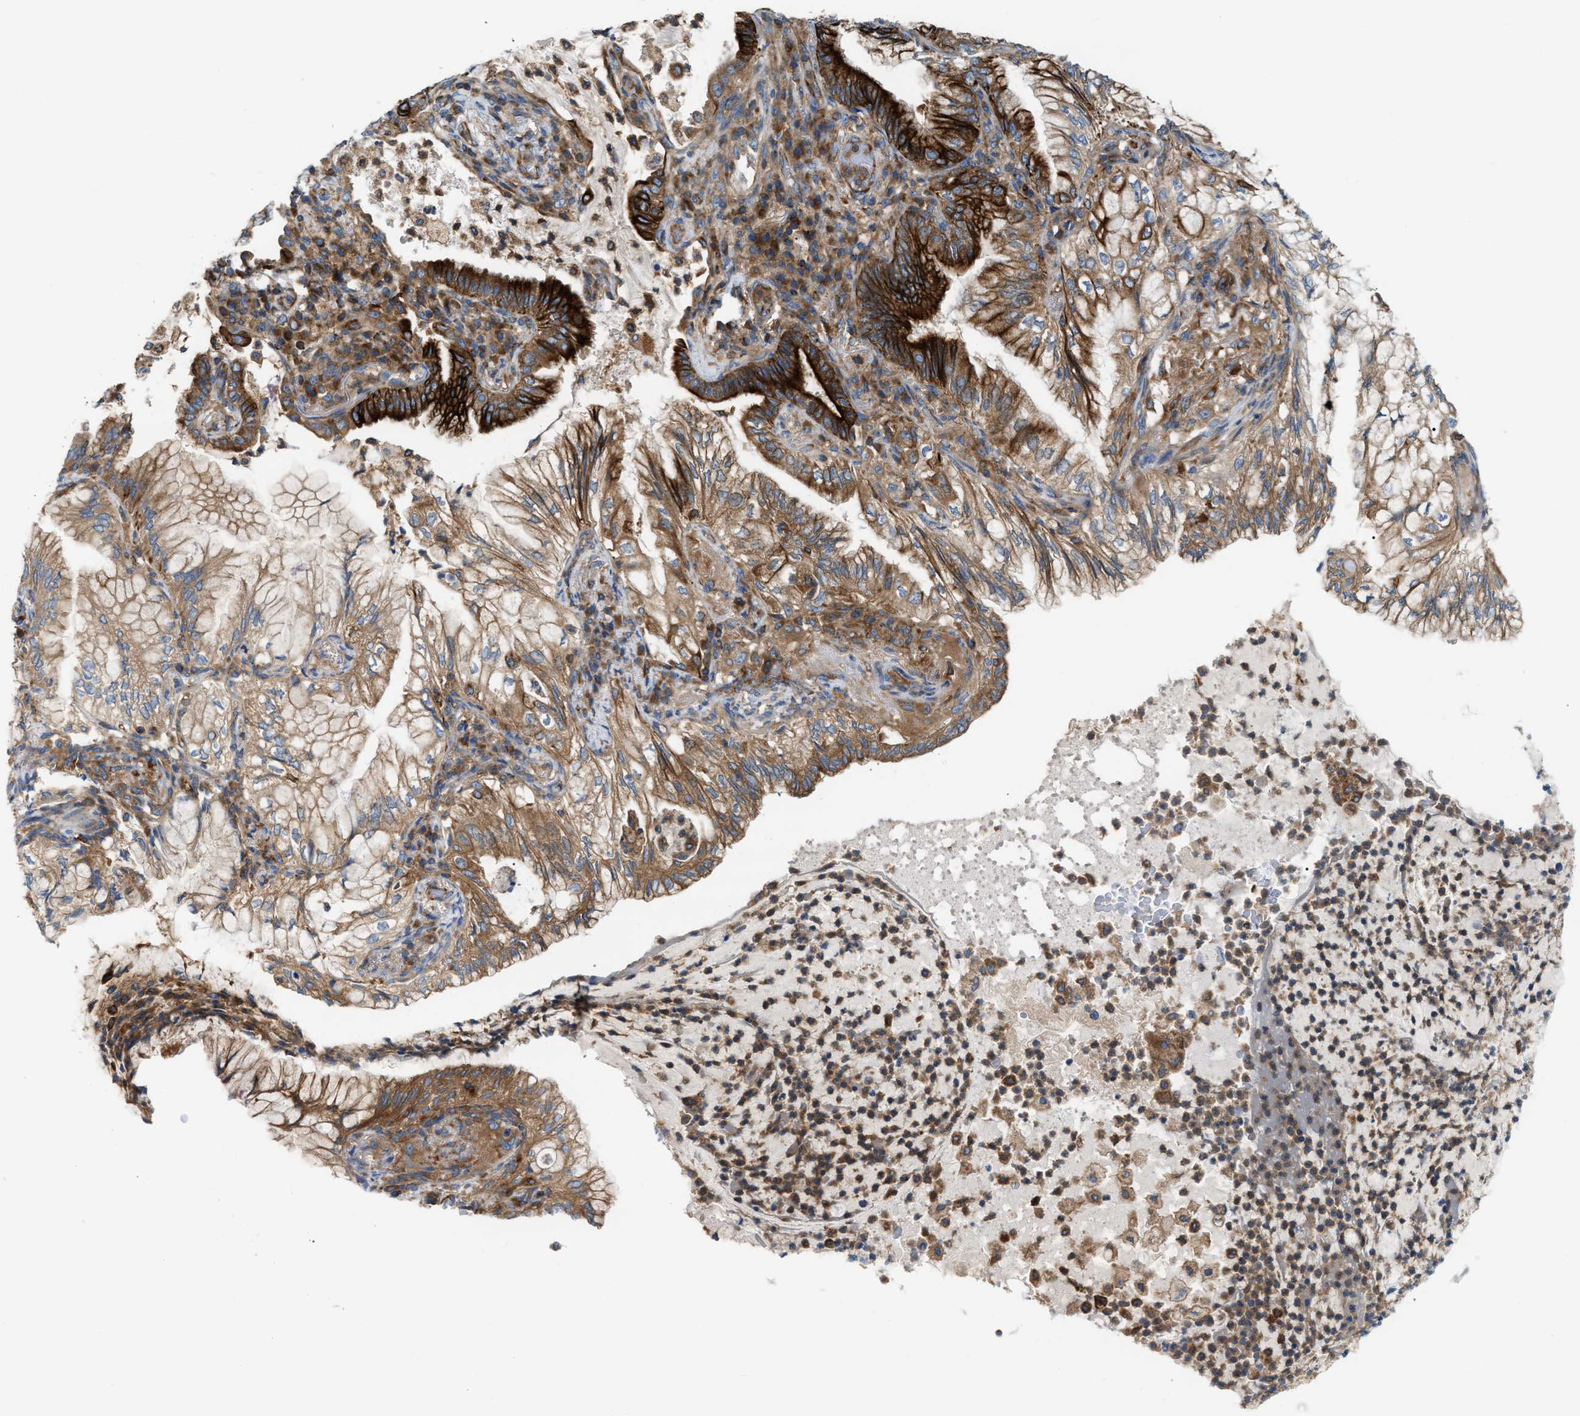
{"staining": {"intensity": "strong", "quantity": ">75%", "location": "cytoplasmic/membranous"}, "tissue": "lung cancer", "cell_type": "Tumor cells", "image_type": "cancer", "snomed": [{"axis": "morphology", "description": "Adenocarcinoma, NOS"}, {"axis": "topography", "description": "Lung"}], "caption": "Adenocarcinoma (lung) stained with a brown dye demonstrates strong cytoplasmic/membranous positive staining in approximately >75% of tumor cells.", "gene": "TBC1D15", "patient": {"sex": "female", "age": 70}}